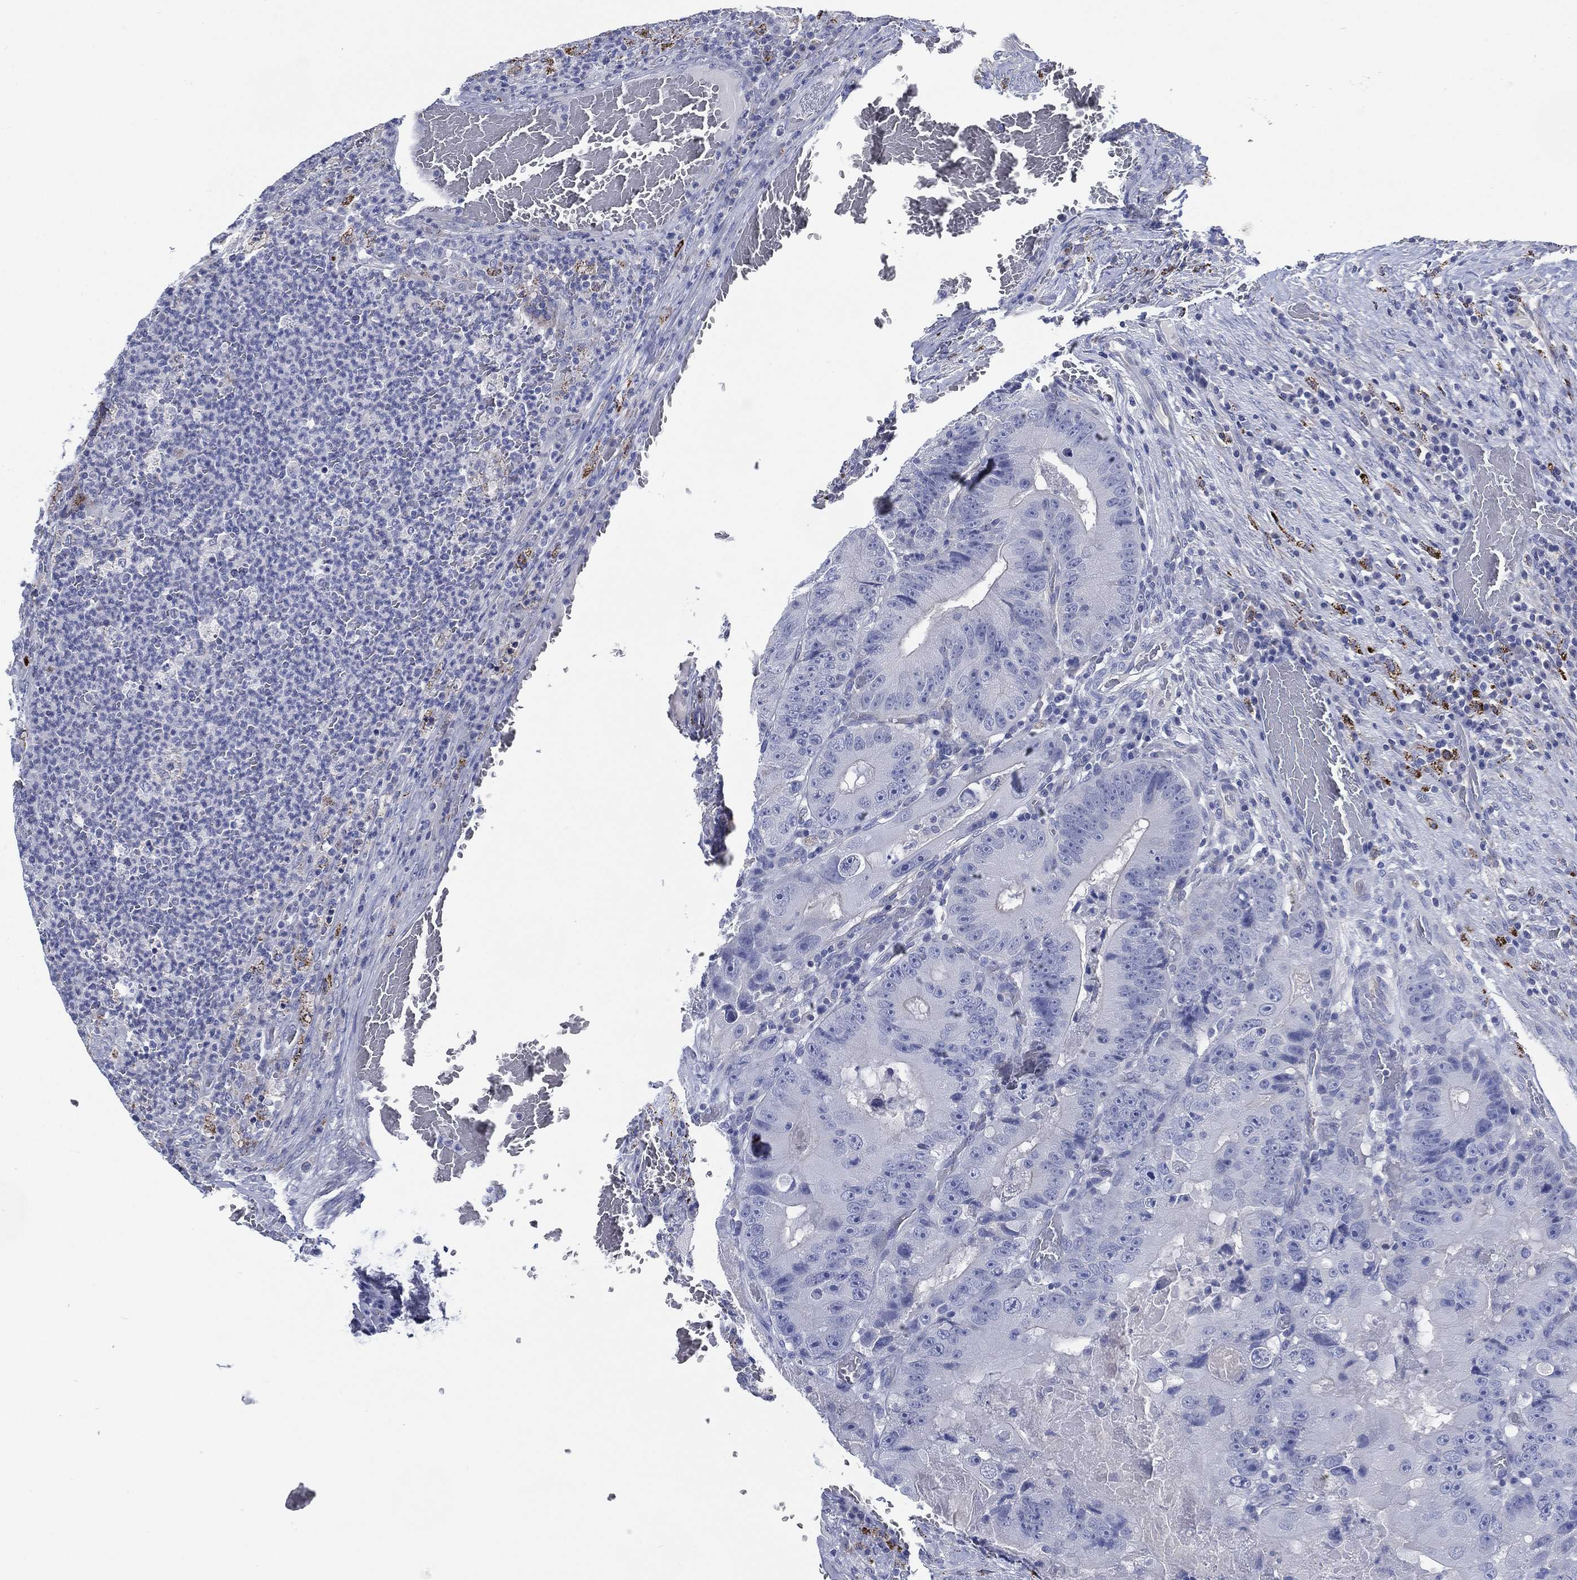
{"staining": {"intensity": "negative", "quantity": "none", "location": "none"}, "tissue": "colorectal cancer", "cell_type": "Tumor cells", "image_type": "cancer", "snomed": [{"axis": "morphology", "description": "Adenocarcinoma, NOS"}, {"axis": "topography", "description": "Colon"}], "caption": "Immunohistochemistry histopathology image of colorectal cancer (adenocarcinoma) stained for a protein (brown), which exhibits no staining in tumor cells.", "gene": "C5orf46", "patient": {"sex": "female", "age": 86}}